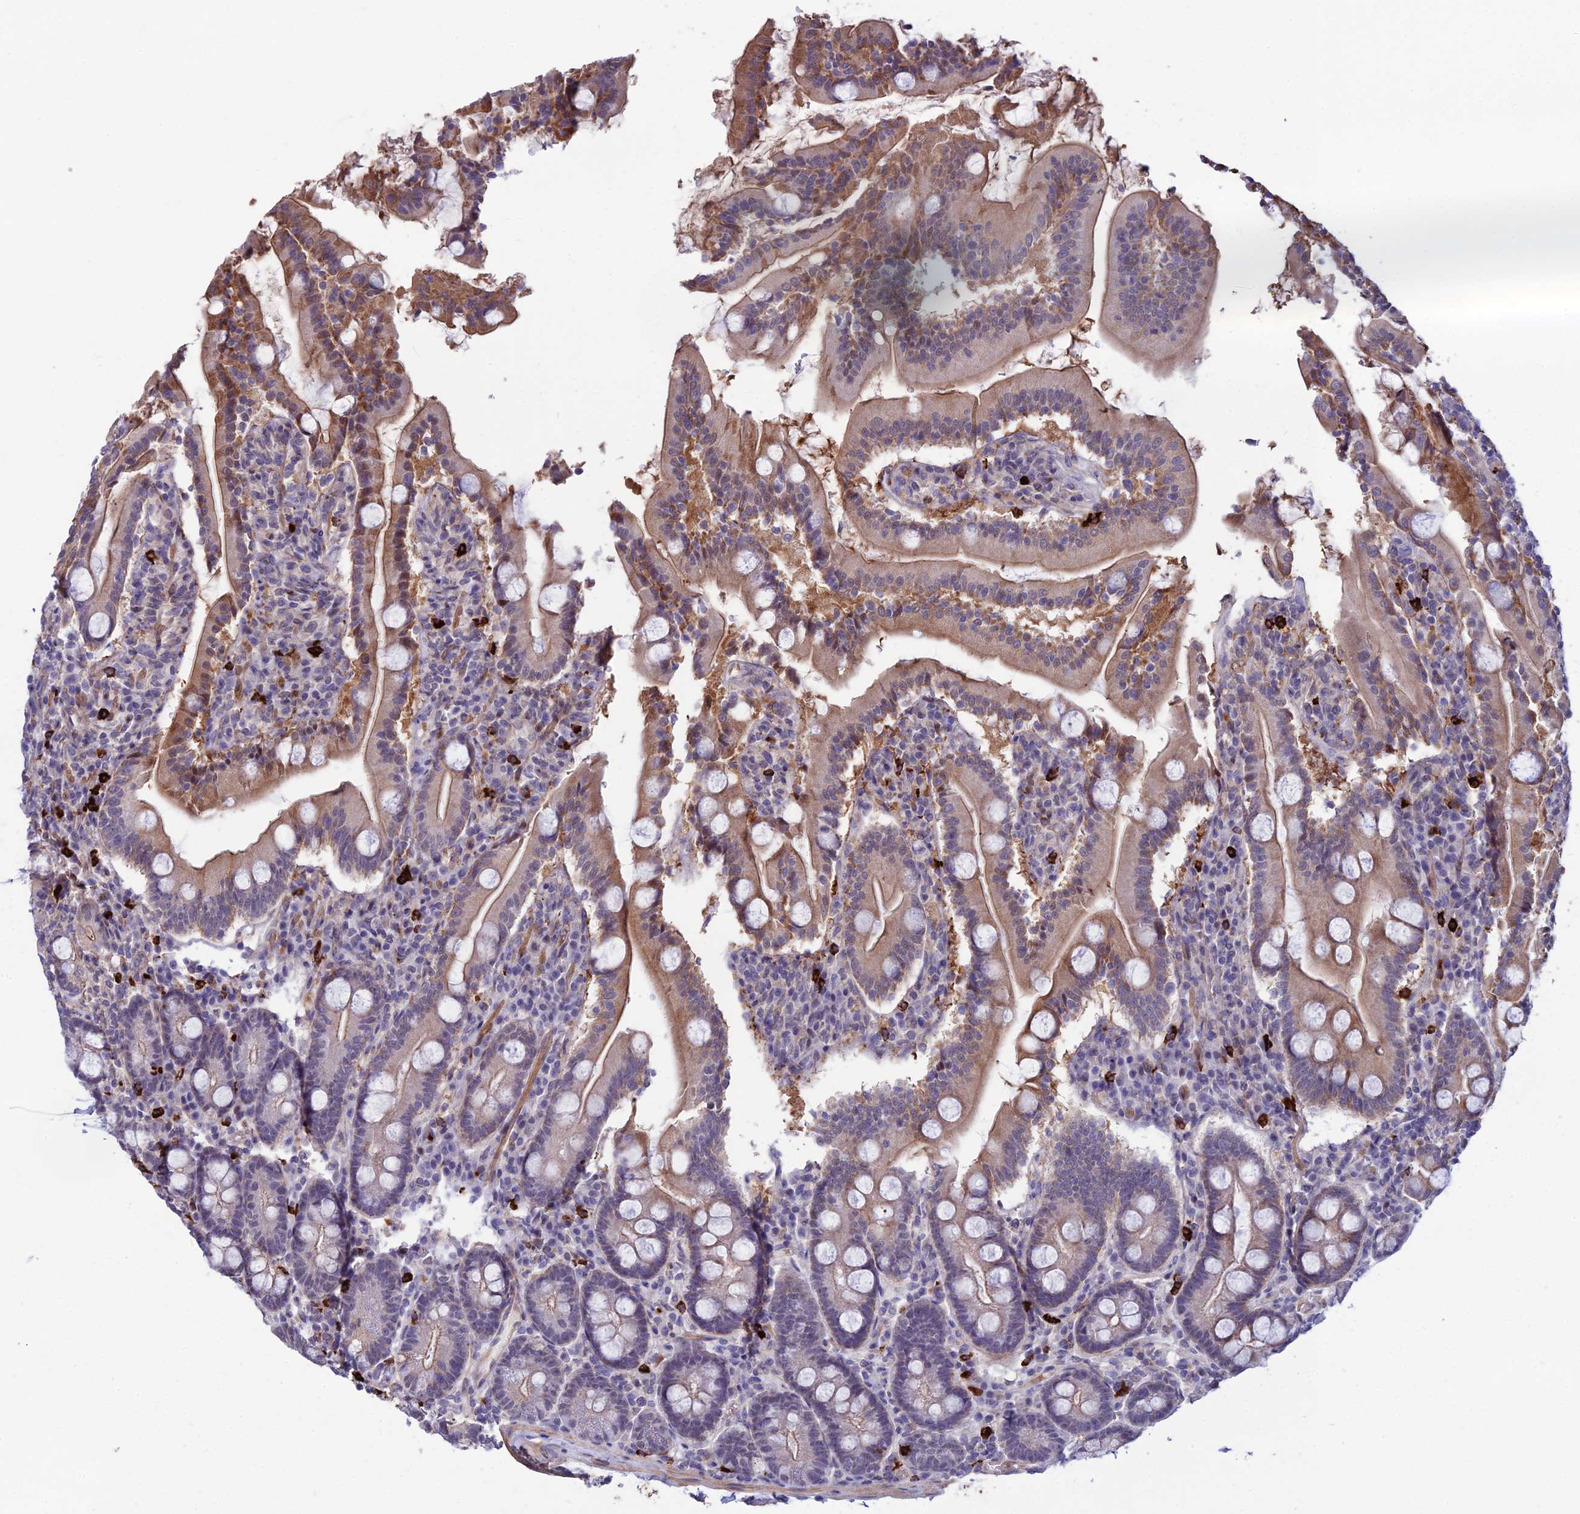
{"staining": {"intensity": "moderate", "quantity": "25%-75%", "location": "cytoplasmic/membranous"}, "tissue": "duodenum", "cell_type": "Glandular cells", "image_type": "normal", "snomed": [{"axis": "morphology", "description": "Normal tissue, NOS"}, {"axis": "topography", "description": "Duodenum"}], "caption": "Immunohistochemical staining of benign duodenum shows 25%-75% levels of moderate cytoplasmic/membranous protein positivity in about 25%-75% of glandular cells. (Stains: DAB (3,3'-diaminobenzidine) in brown, nuclei in blue, Microscopy: brightfield microscopy at high magnification).", "gene": "COL6A6", "patient": {"sex": "male", "age": 35}}